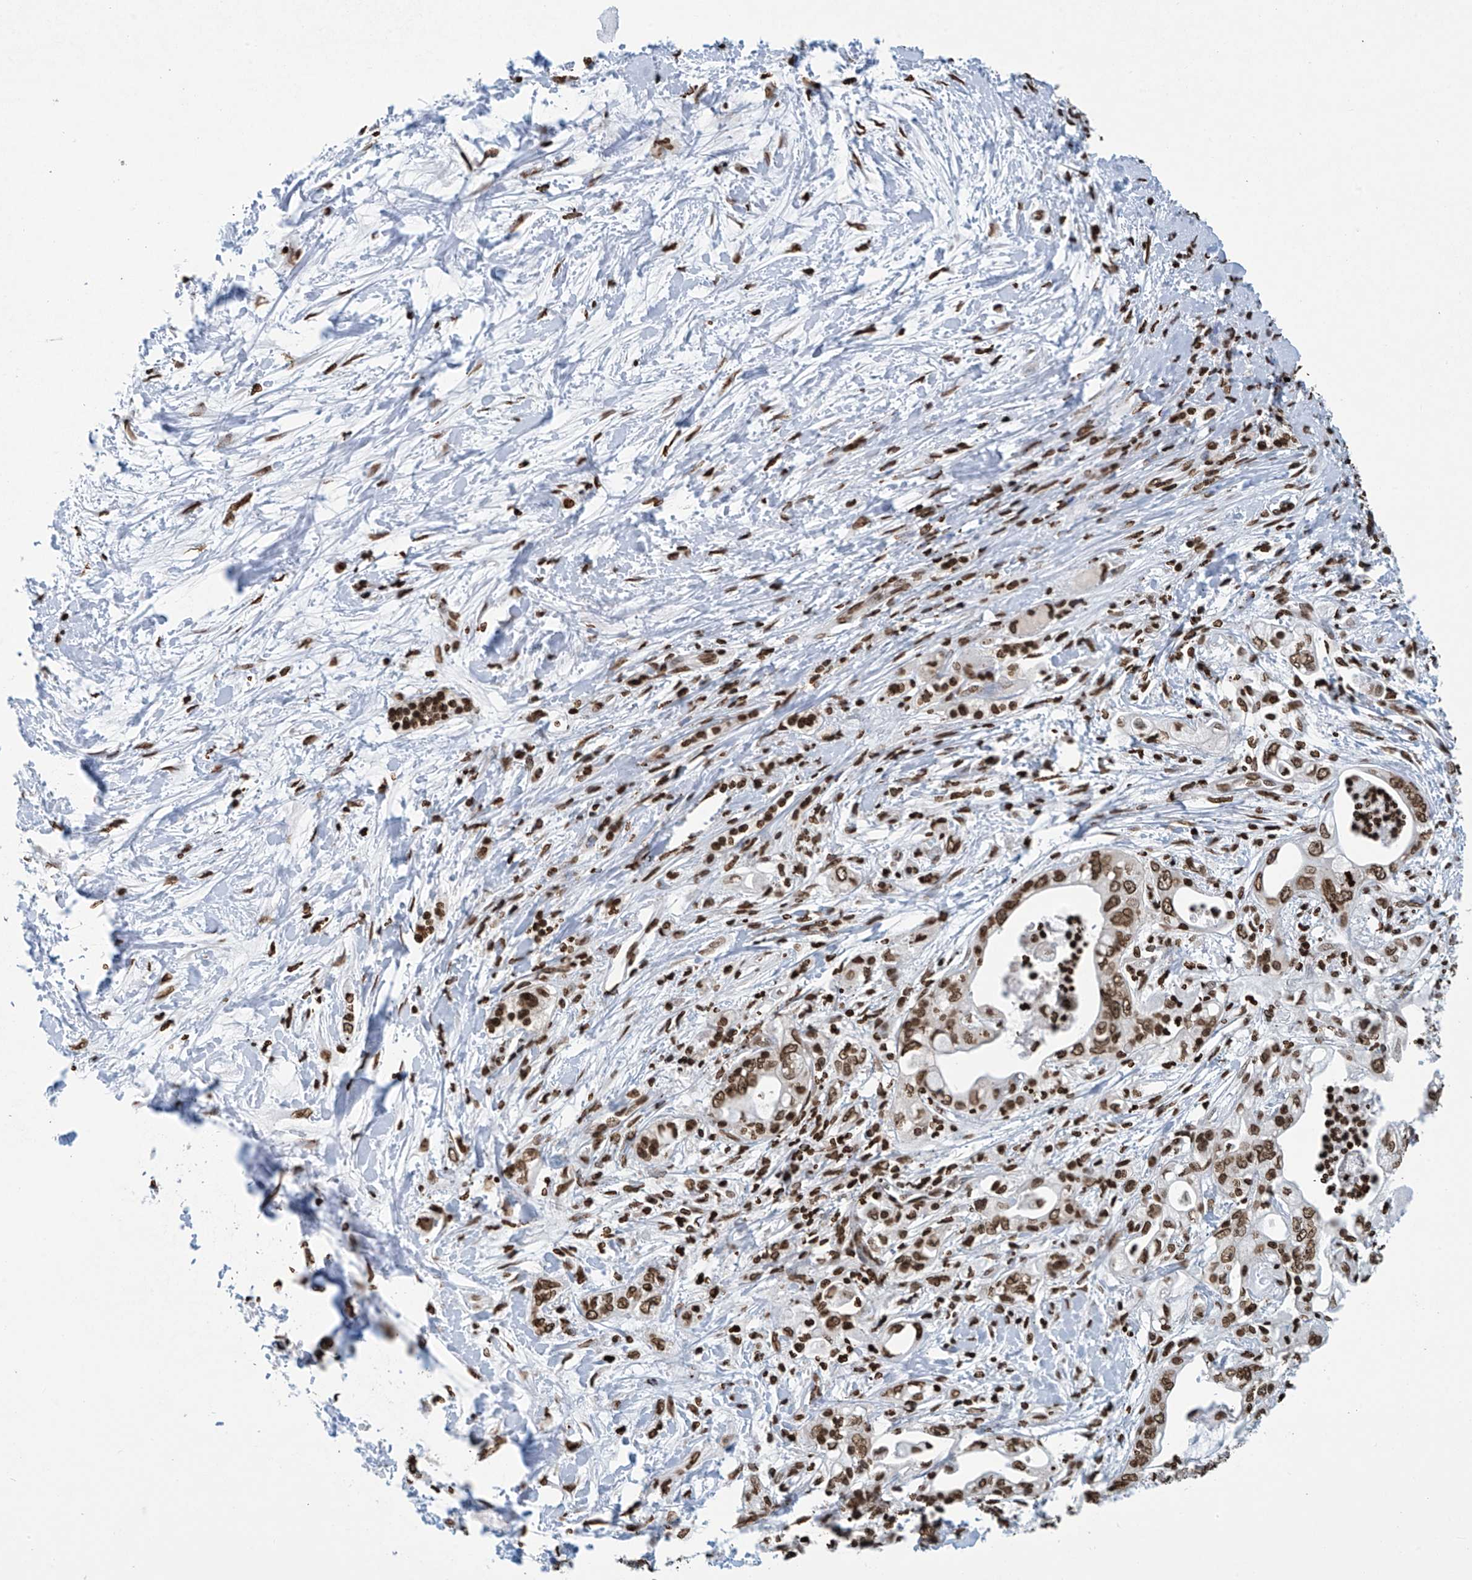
{"staining": {"intensity": "moderate", "quantity": ">75%", "location": "nuclear"}, "tissue": "pancreatic cancer", "cell_type": "Tumor cells", "image_type": "cancer", "snomed": [{"axis": "morphology", "description": "Adenocarcinoma, NOS"}, {"axis": "topography", "description": "Pancreas"}], "caption": "Protein expression analysis of human pancreatic adenocarcinoma reveals moderate nuclear expression in approximately >75% of tumor cells.", "gene": "DPPA2", "patient": {"sex": "male", "age": 70}}